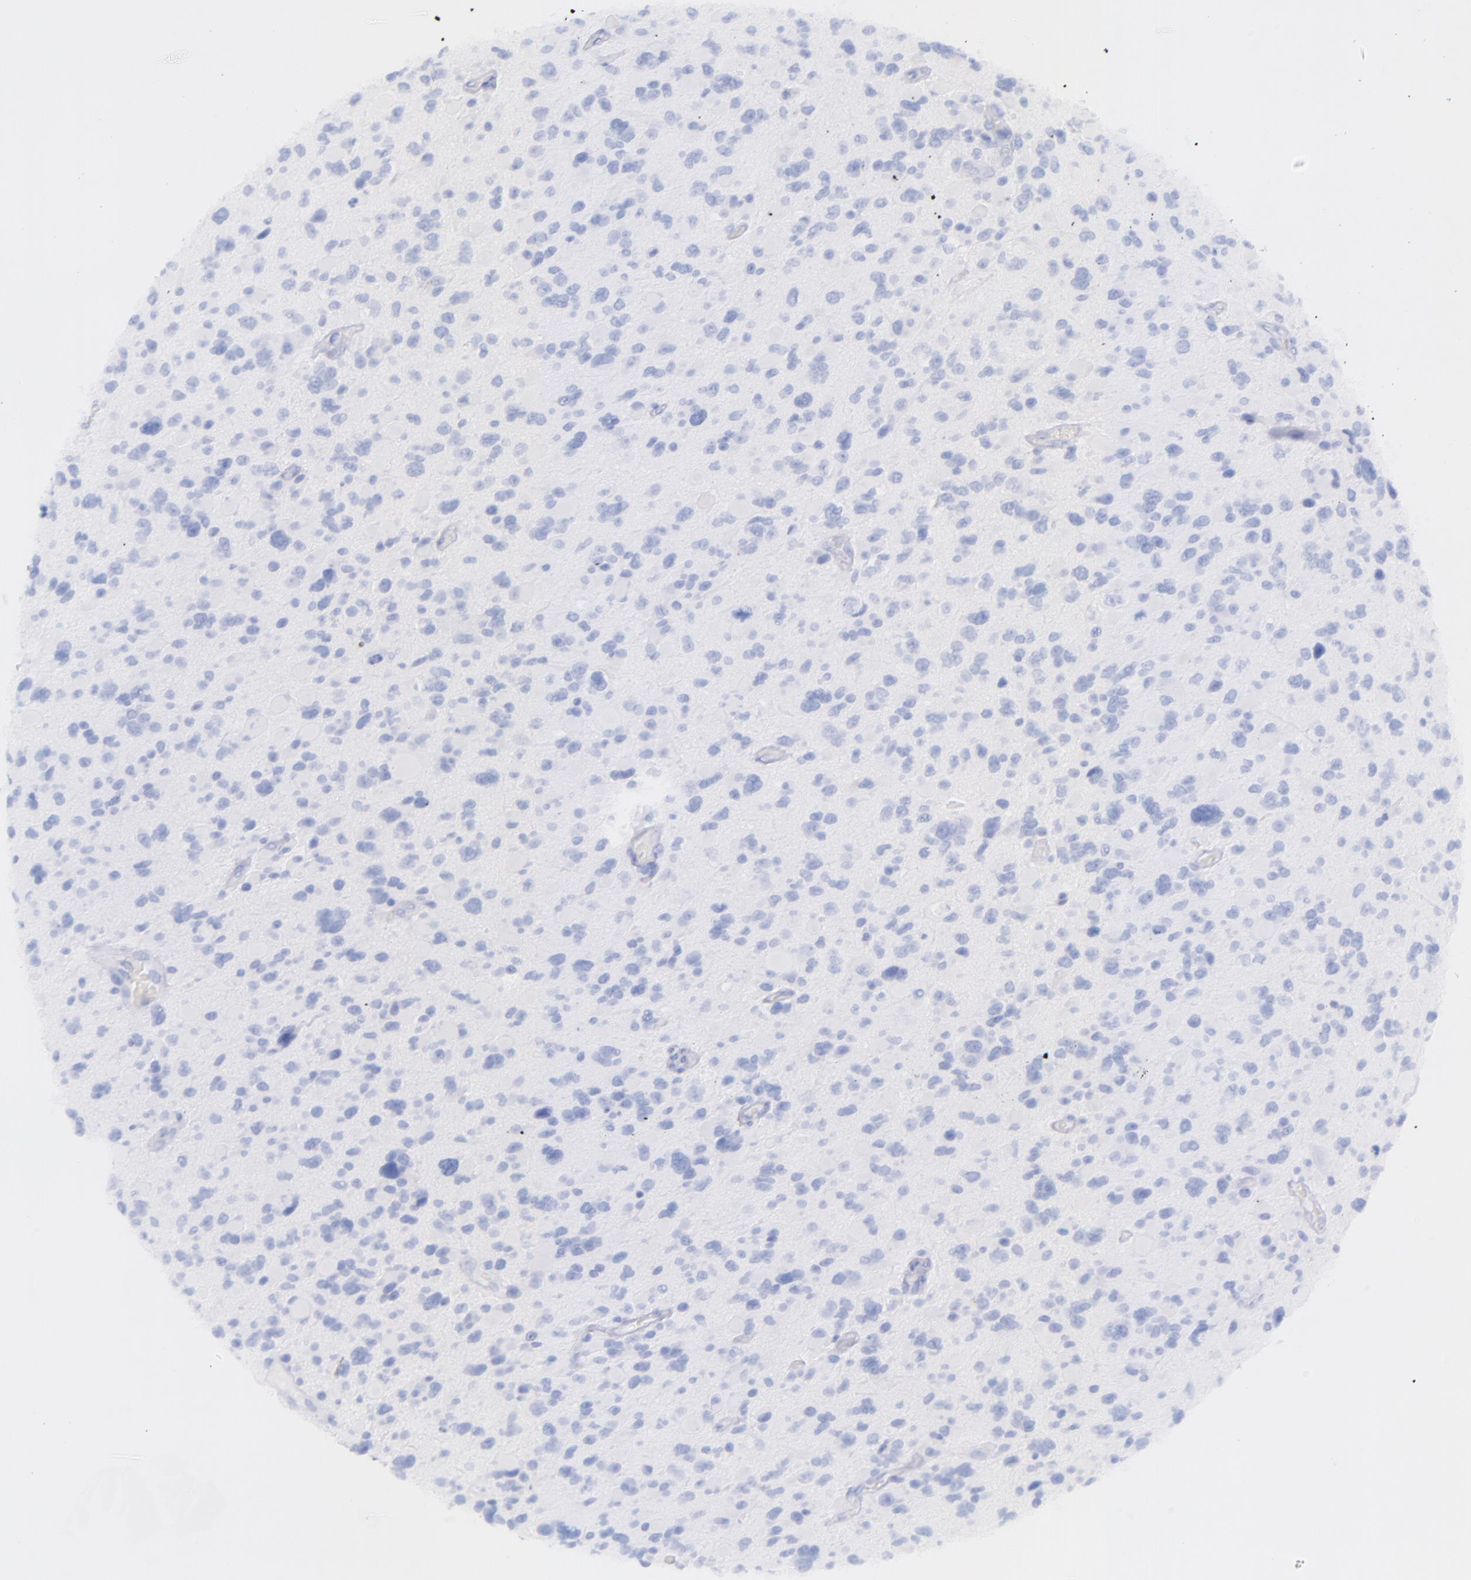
{"staining": {"intensity": "negative", "quantity": "none", "location": "none"}, "tissue": "glioma", "cell_type": "Tumor cells", "image_type": "cancer", "snomed": [{"axis": "morphology", "description": "Glioma, malignant, High grade"}, {"axis": "topography", "description": "Brain"}], "caption": "Glioma stained for a protein using immunohistochemistry (IHC) reveals no staining tumor cells.", "gene": "SFTPA2", "patient": {"sex": "female", "age": 37}}